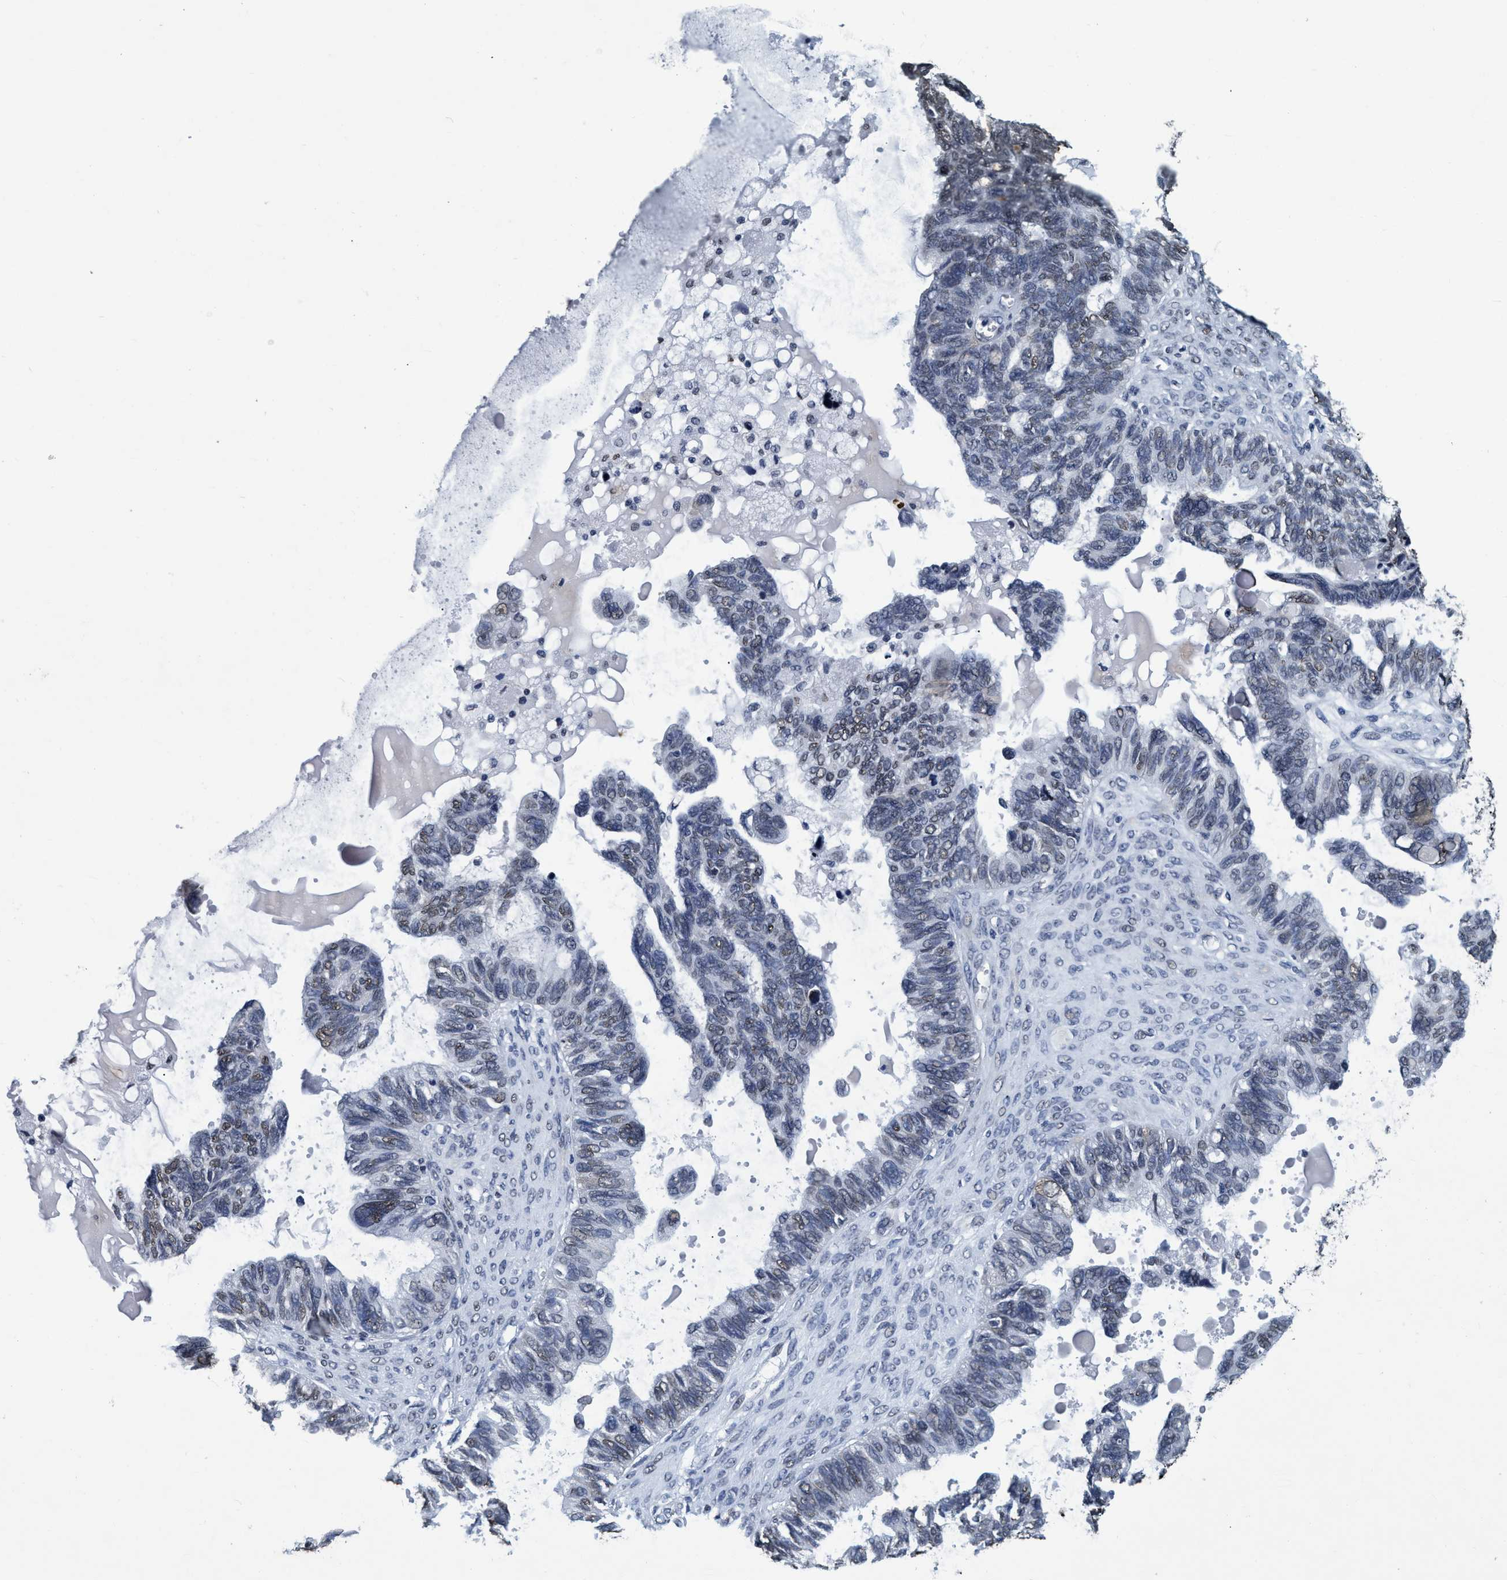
{"staining": {"intensity": "weak", "quantity": "<25%", "location": "nuclear"}, "tissue": "ovarian cancer", "cell_type": "Tumor cells", "image_type": "cancer", "snomed": [{"axis": "morphology", "description": "Cystadenocarcinoma, serous, NOS"}, {"axis": "topography", "description": "Ovary"}], "caption": "Tumor cells show no significant protein expression in ovarian cancer.", "gene": "CCNE2", "patient": {"sex": "female", "age": 79}}